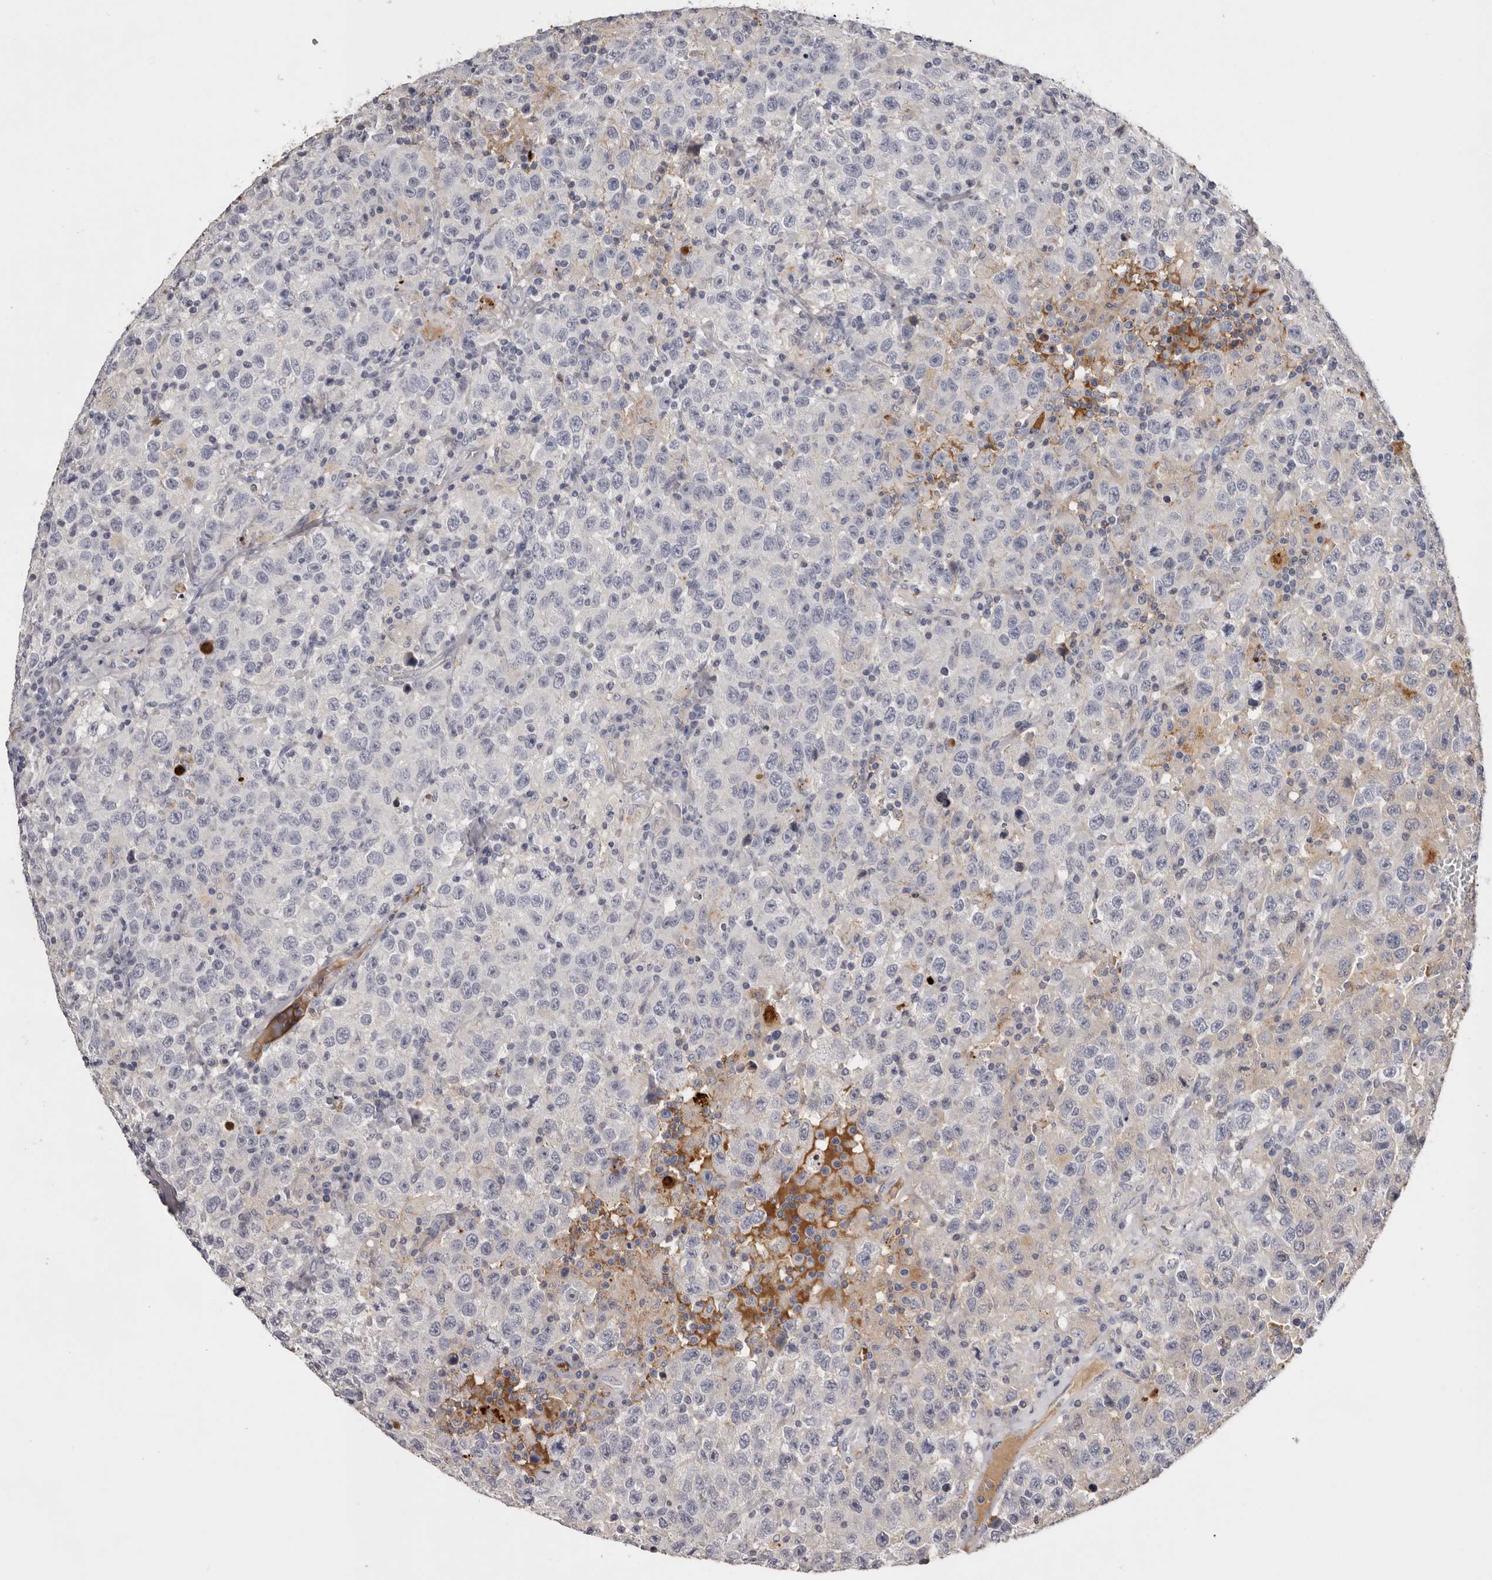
{"staining": {"intensity": "negative", "quantity": "none", "location": "none"}, "tissue": "testis cancer", "cell_type": "Tumor cells", "image_type": "cancer", "snomed": [{"axis": "morphology", "description": "Seminoma, NOS"}, {"axis": "topography", "description": "Testis"}], "caption": "Micrograph shows no significant protein positivity in tumor cells of testis cancer.", "gene": "KLHL38", "patient": {"sex": "male", "age": 41}}